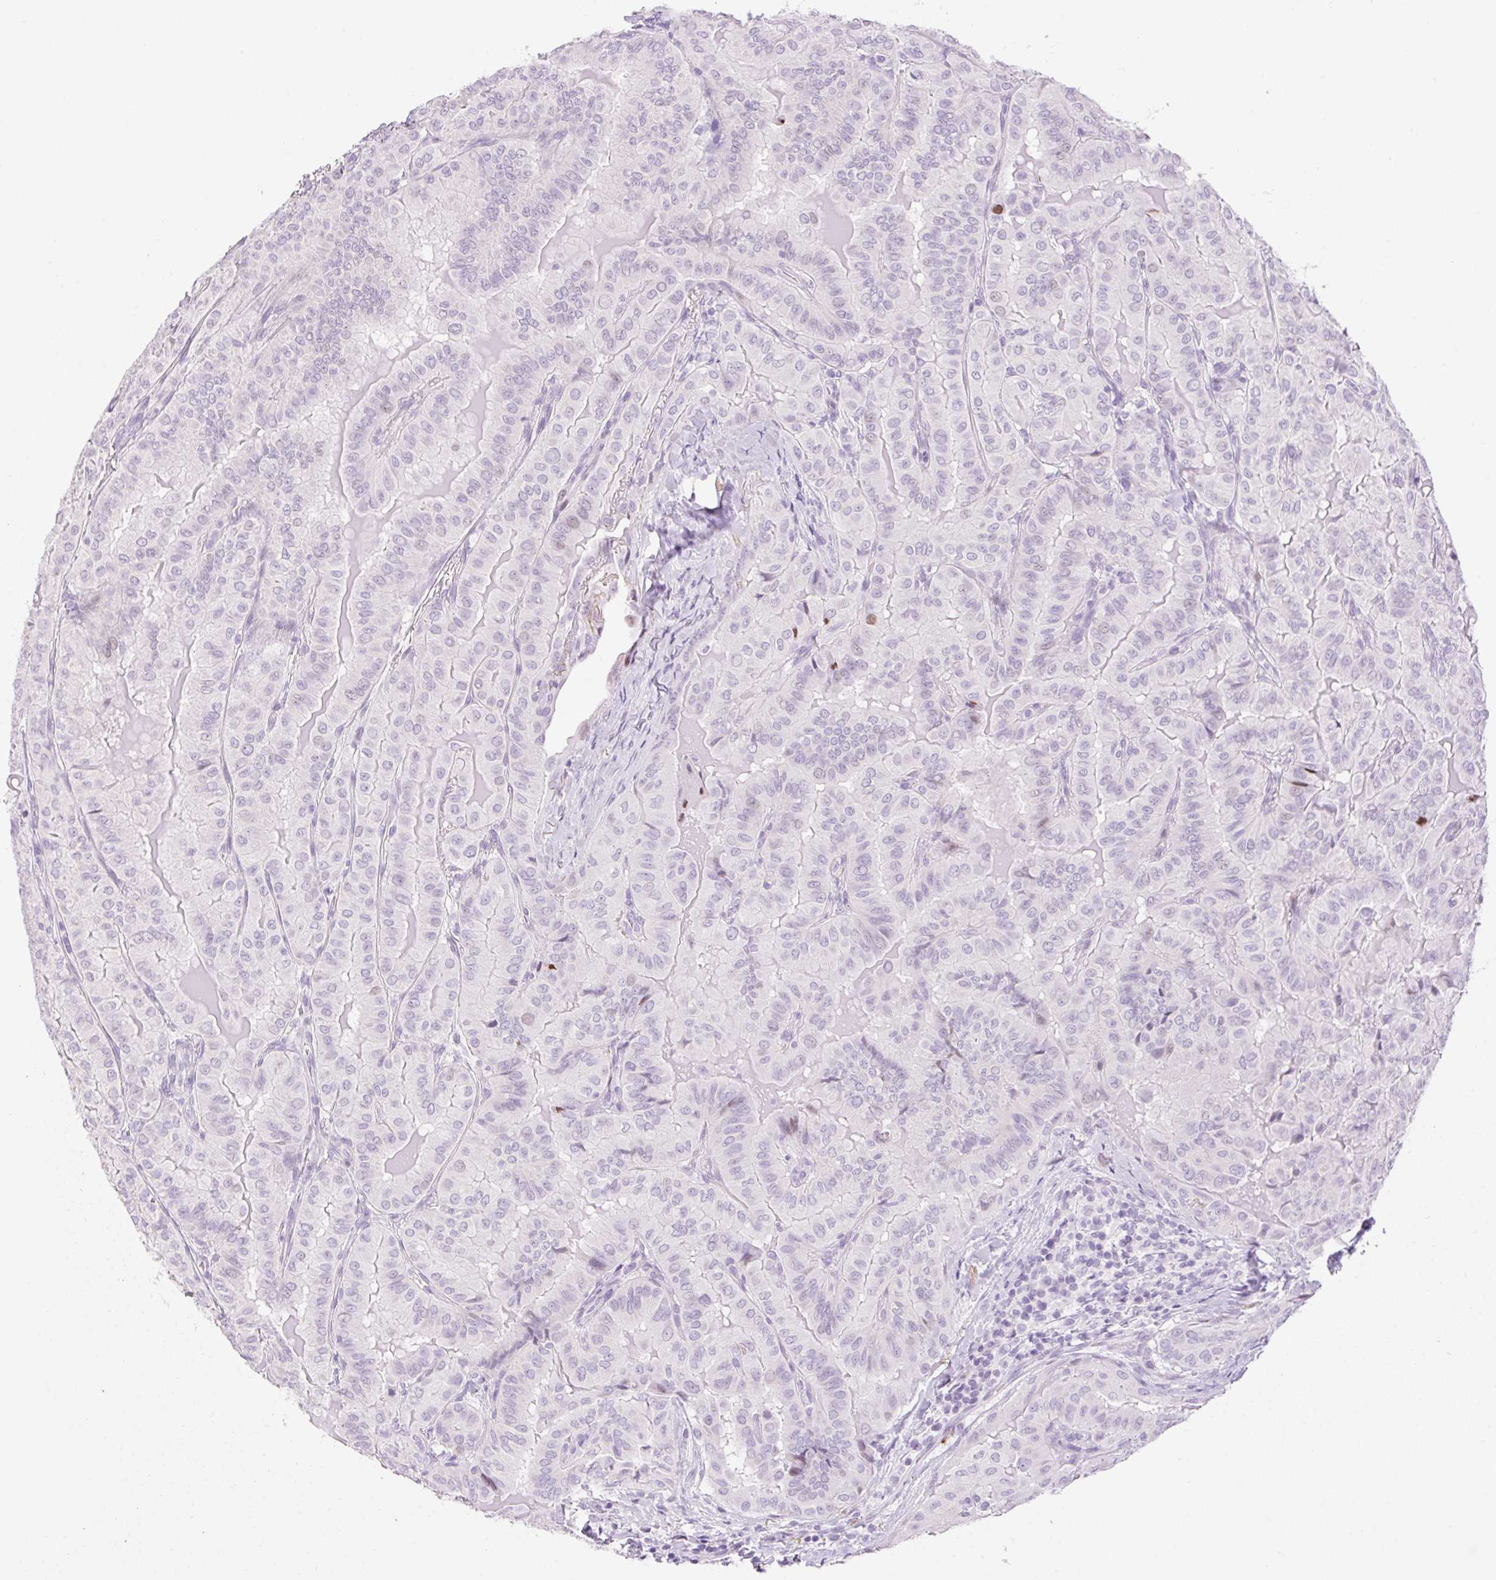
{"staining": {"intensity": "negative", "quantity": "none", "location": "none"}, "tissue": "thyroid cancer", "cell_type": "Tumor cells", "image_type": "cancer", "snomed": [{"axis": "morphology", "description": "Papillary adenocarcinoma, NOS"}, {"axis": "topography", "description": "Thyroid gland"}], "caption": "Immunohistochemistry (IHC) of papillary adenocarcinoma (thyroid) displays no positivity in tumor cells.", "gene": "SP140L", "patient": {"sex": "female", "age": 68}}